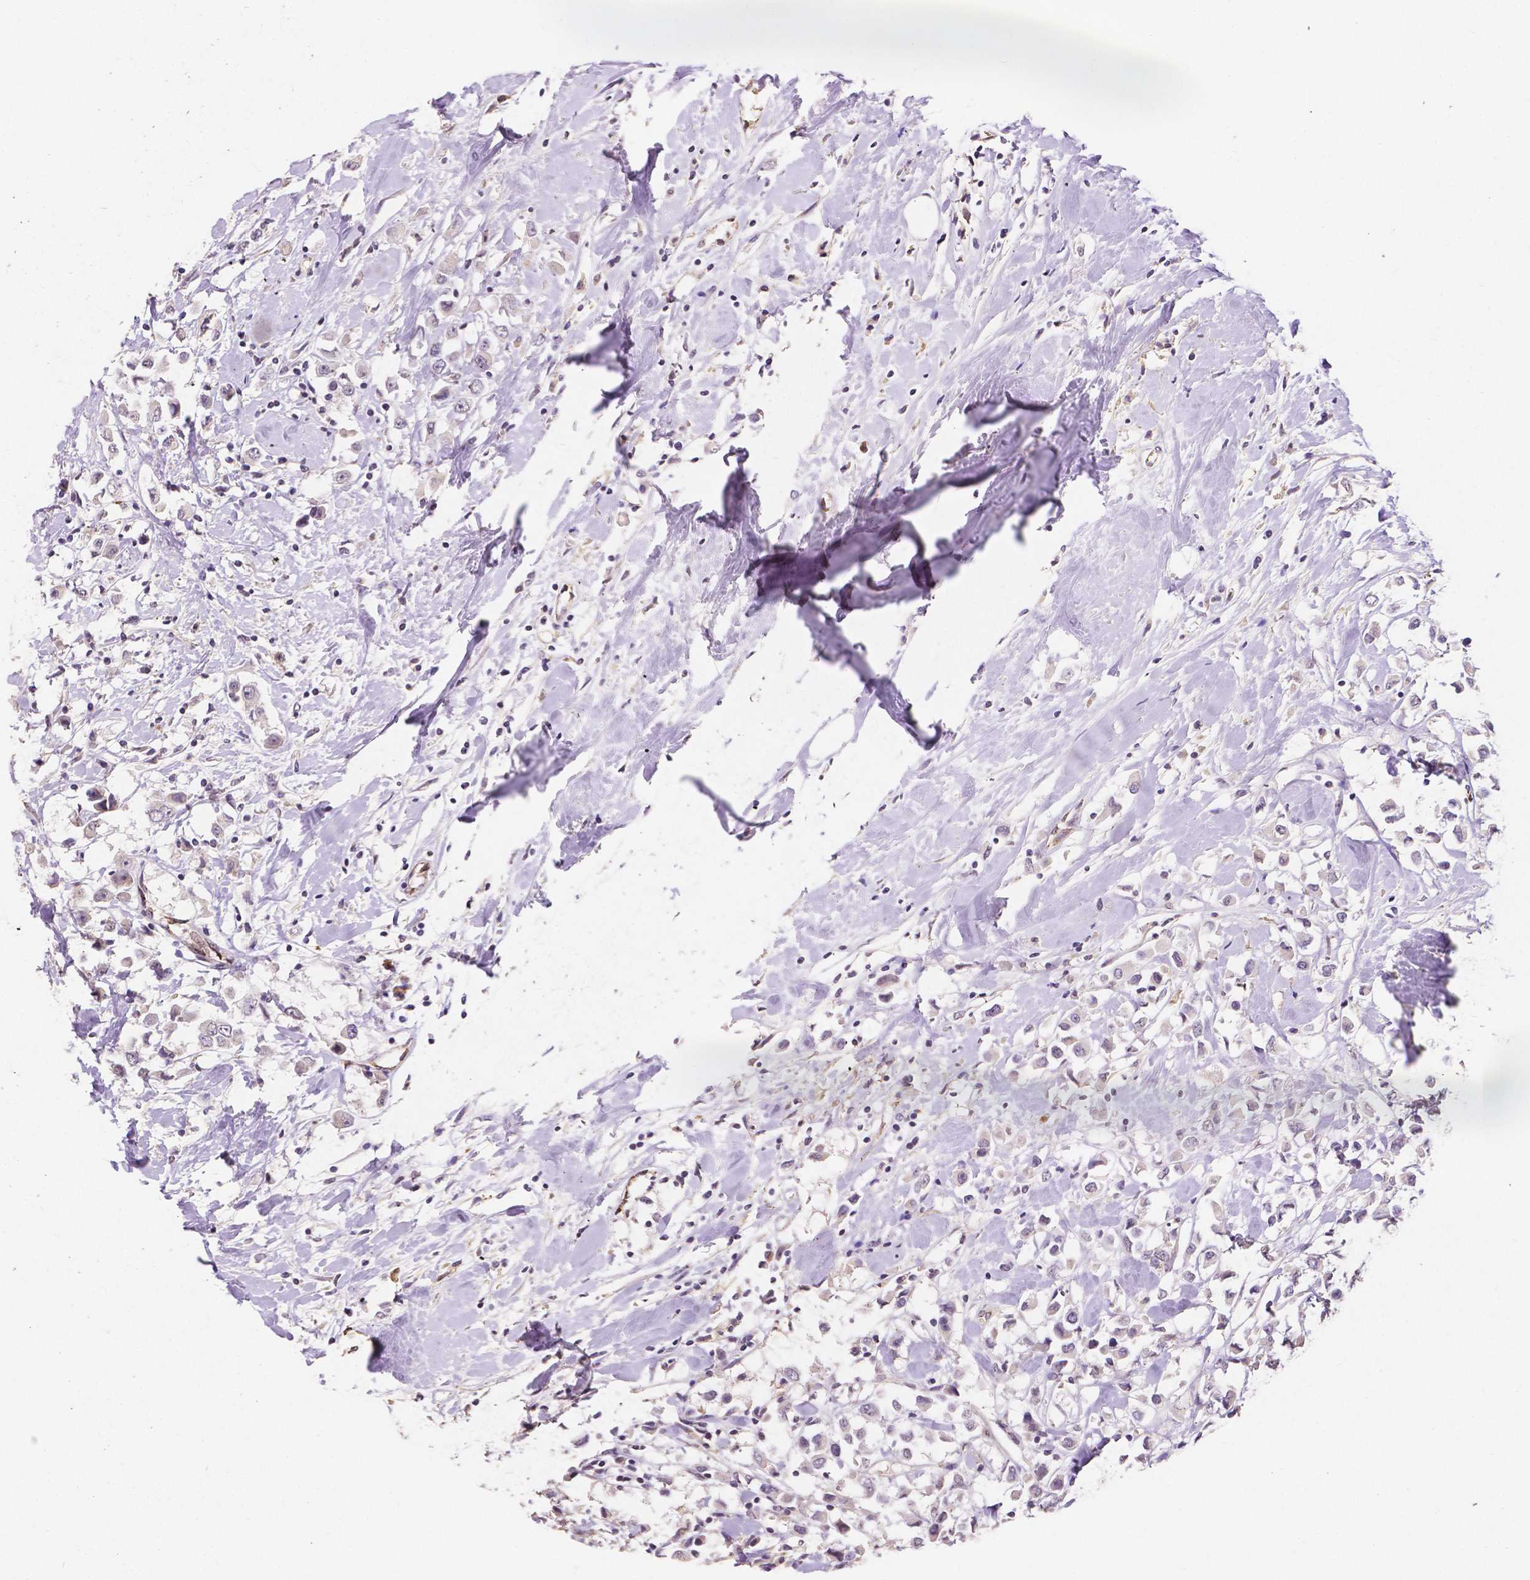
{"staining": {"intensity": "negative", "quantity": "none", "location": "none"}, "tissue": "breast cancer", "cell_type": "Tumor cells", "image_type": "cancer", "snomed": [{"axis": "morphology", "description": "Duct carcinoma"}, {"axis": "topography", "description": "Breast"}], "caption": "DAB (3,3'-diaminobenzidine) immunohistochemical staining of invasive ductal carcinoma (breast) displays no significant expression in tumor cells.", "gene": "ELAVL2", "patient": {"sex": "female", "age": 61}}